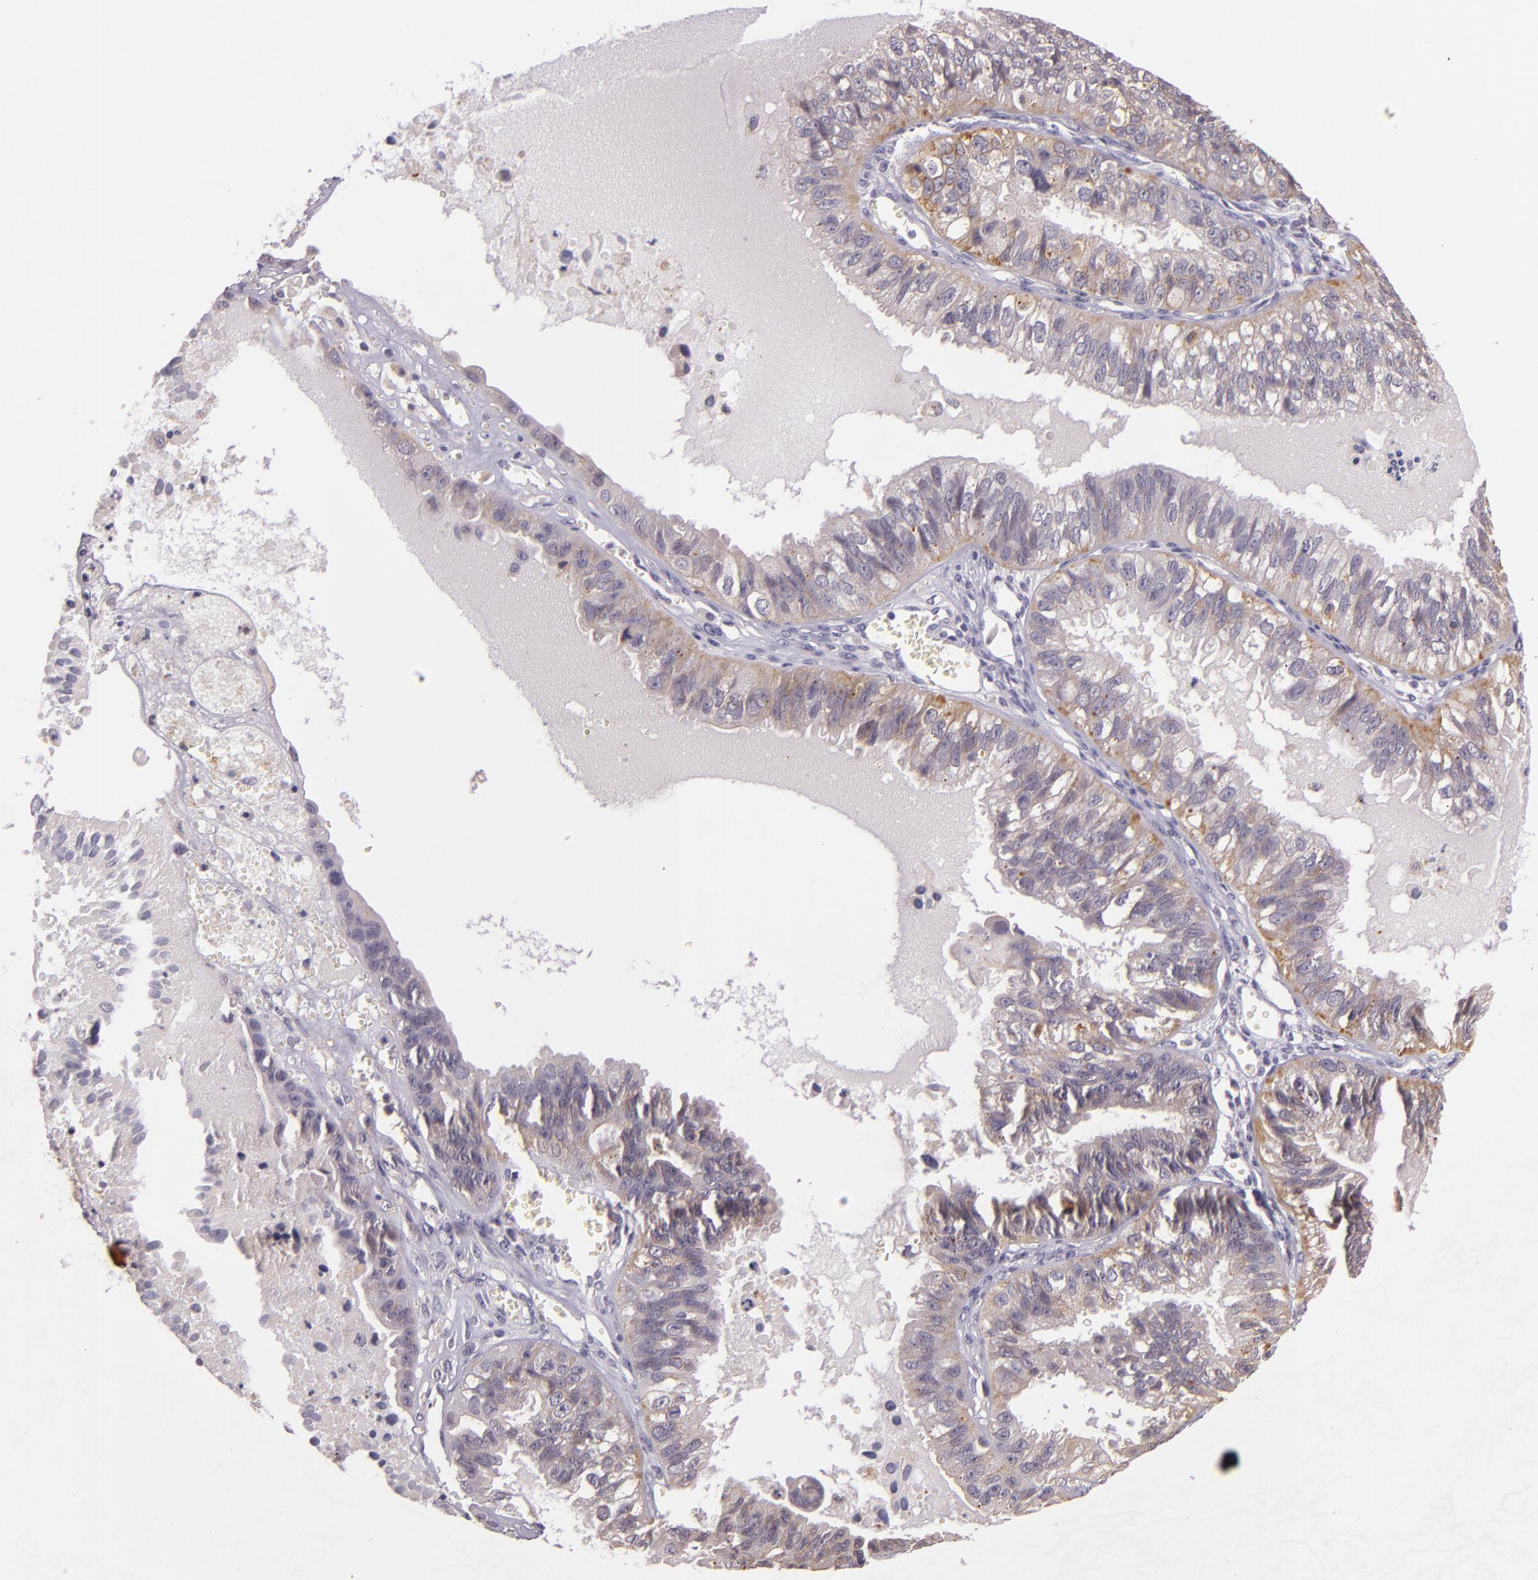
{"staining": {"intensity": "weak", "quantity": "25%-75%", "location": "cytoplasmic/membranous"}, "tissue": "ovarian cancer", "cell_type": "Tumor cells", "image_type": "cancer", "snomed": [{"axis": "morphology", "description": "Carcinoma, endometroid"}, {"axis": "topography", "description": "Ovary"}], "caption": "Immunohistochemical staining of ovarian cancer (endometroid carcinoma) demonstrates low levels of weak cytoplasmic/membranous protein expression in approximately 25%-75% of tumor cells.", "gene": "ARMH4", "patient": {"sex": "female", "age": 85}}